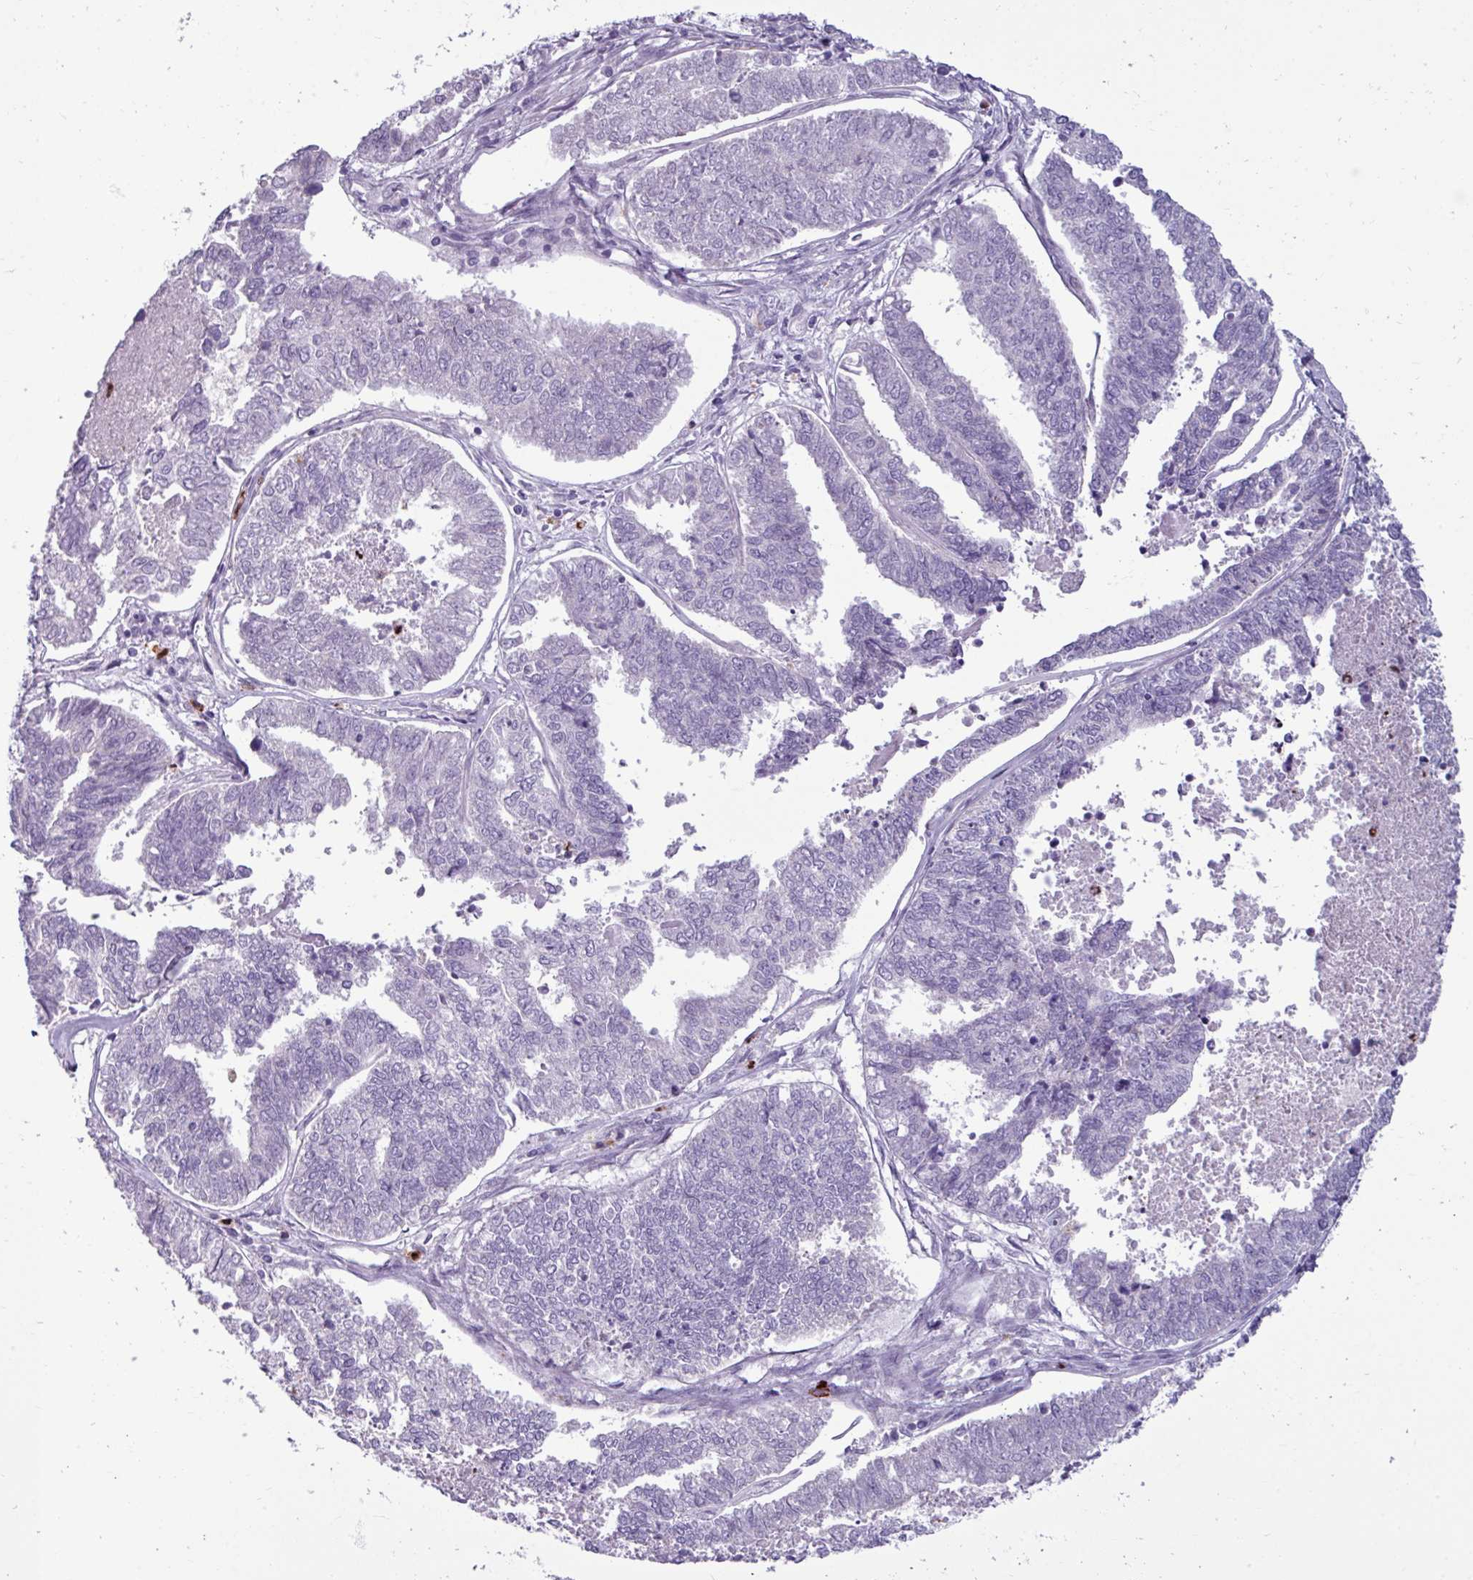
{"staining": {"intensity": "negative", "quantity": "none", "location": "none"}, "tissue": "endometrial cancer", "cell_type": "Tumor cells", "image_type": "cancer", "snomed": [{"axis": "morphology", "description": "Adenocarcinoma, NOS"}, {"axis": "topography", "description": "Endometrium"}], "caption": "Immunohistochemistry (IHC) of endometrial cancer demonstrates no staining in tumor cells.", "gene": "TRIM39", "patient": {"sex": "female", "age": 73}}